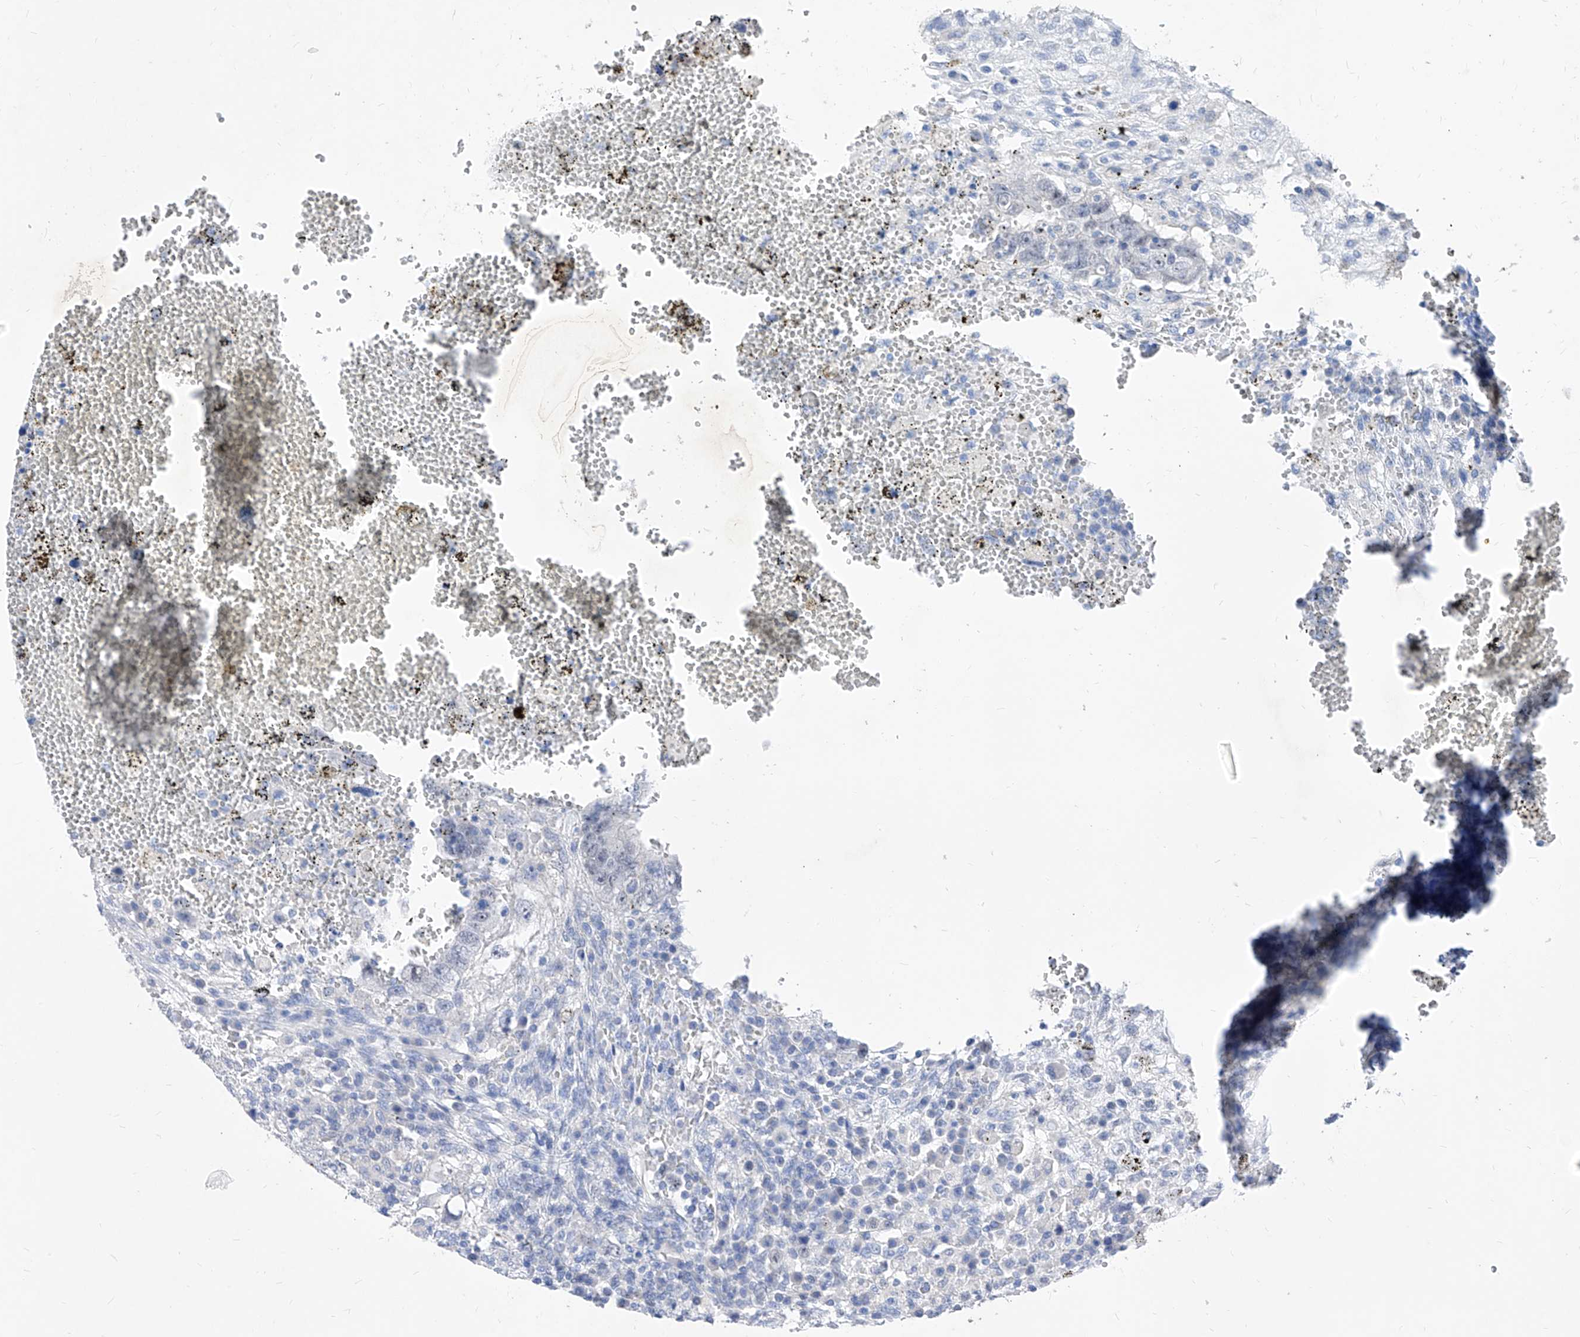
{"staining": {"intensity": "negative", "quantity": "none", "location": "none"}, "tissue": "testis cancer", "cell_type": "Tumor cells", "image_type": "cancer", "snomed": [{"axis": "morphology", "description": "Carcinoma, Embryonal, NOS"}, {"axis": "topography", "description": "Testis"}], "caption": "Human embryonal carcinoma (testis) stained for a protein using immunohistochemistry shows no staining in tumor cells.", "gene": "VAX1", "patient": {"sex": "male", "age": 26}}